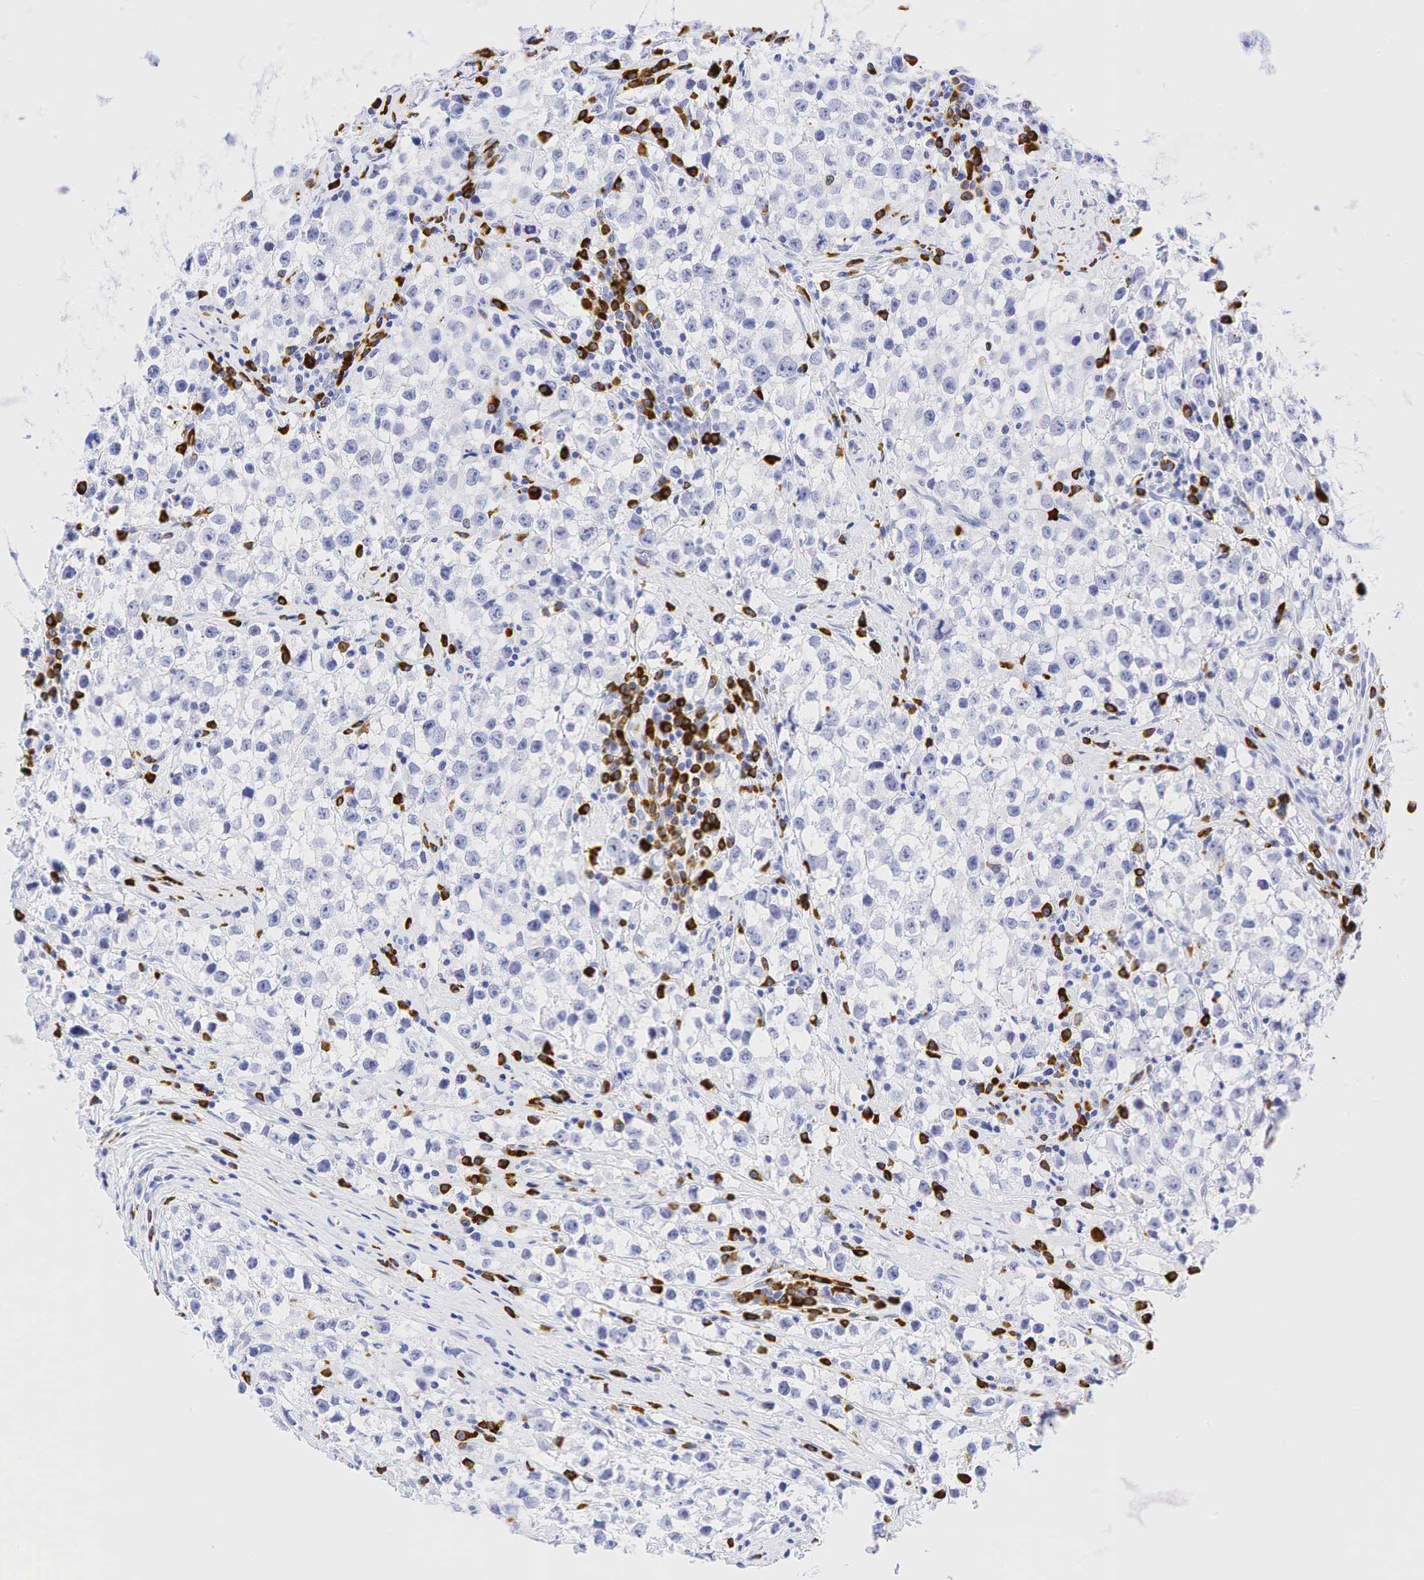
{"staining": {"intensity": "negative", "quantity": "none", "location": "none"}, "tissue": "testis cancer", "cell_type": "Tumor cells", "image_type": "cancer", "snomed": [{"axis": "morphology", "description": "Seminoma, NOS"}, {"axis": "topography", "description": "Testis"}], "caption": "Micrograph shows no protein staining in tumor cells of testis seminoma tissue.", "gene": "CD79A", "patient": {"sex": "male", "age": 35}}